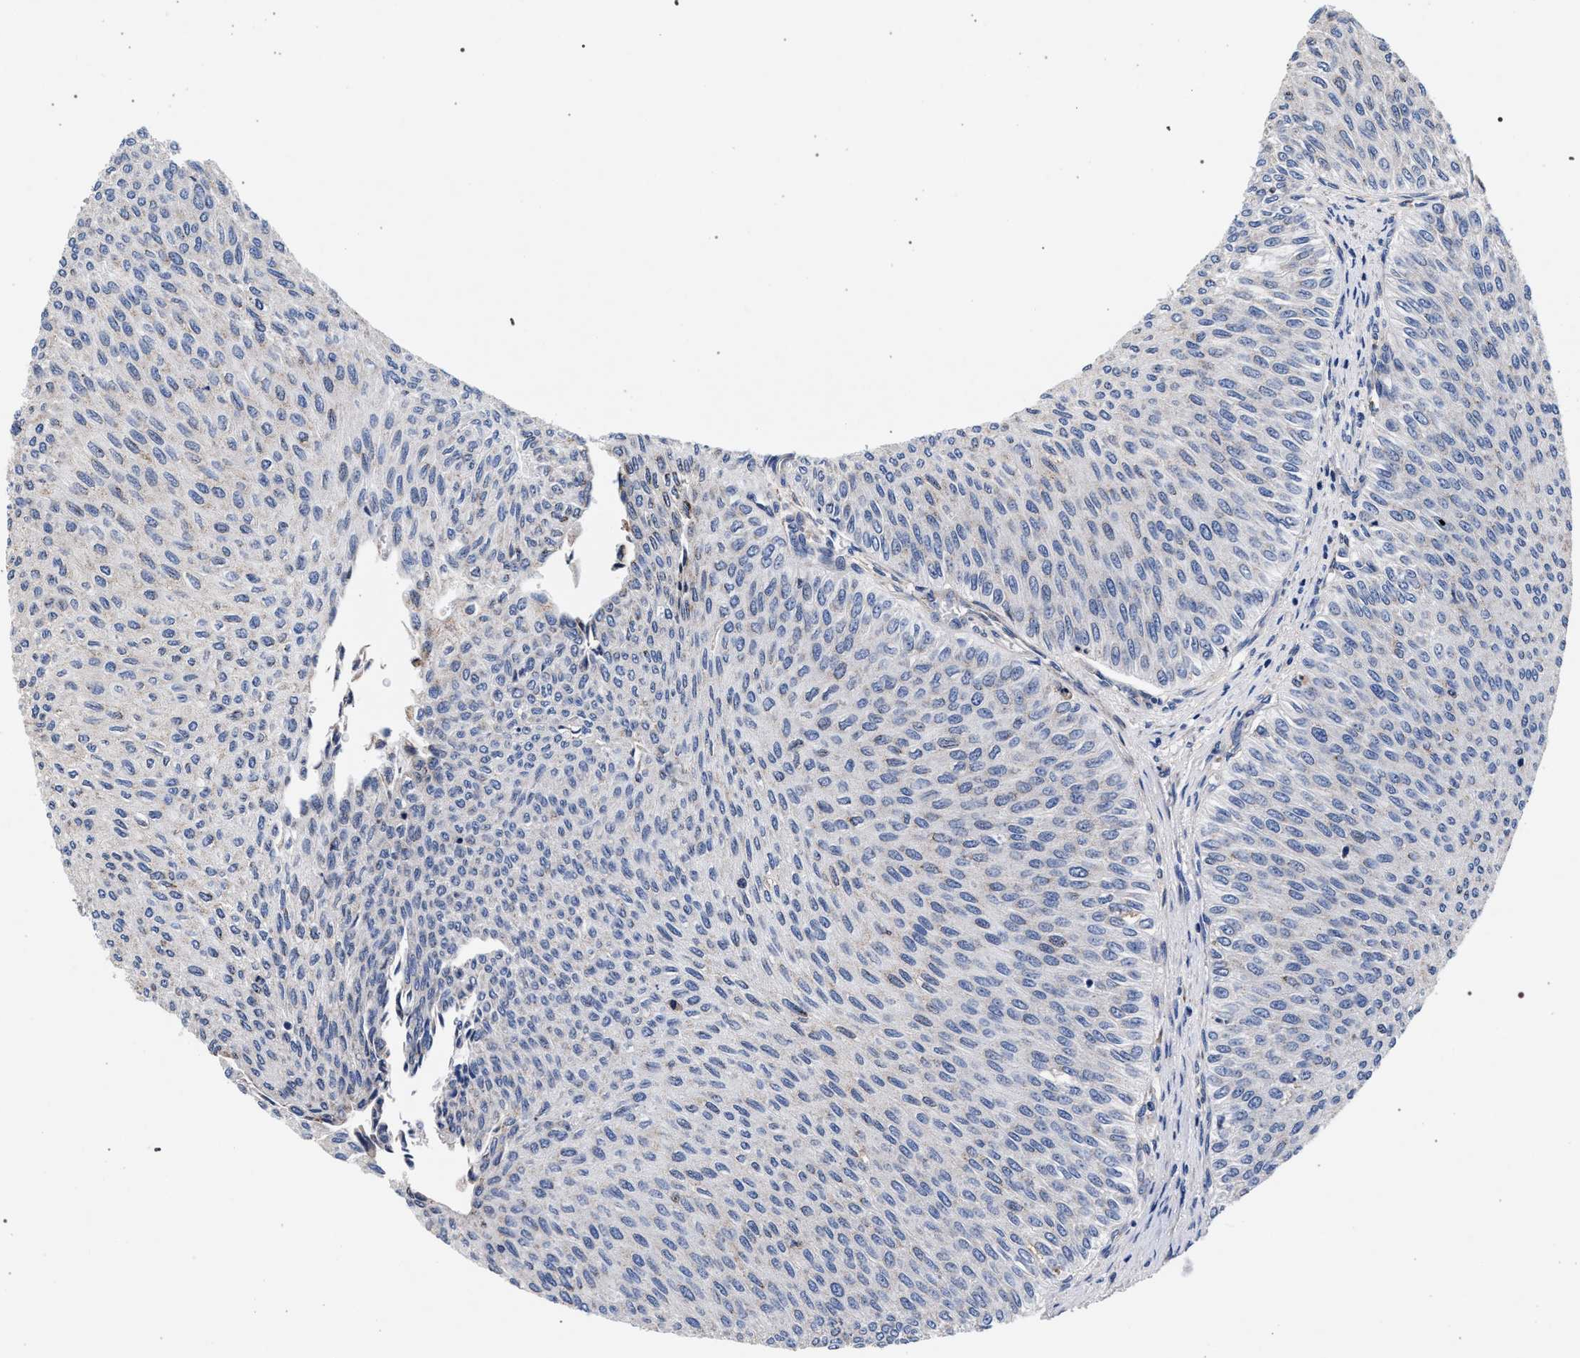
{"staining": {"intensity": "negative", "quantity": "none", "location": "none"}, "tissue": "urothelial cancer", "cell_type": "Tumor cells", "image_type": "cancer", "snomed": [{"axis": "morphology", "description": "Urothelial carcinoma, Low grade"}, {"axis": "topography", "description": "Urinary bladder"}], "caption": "This is an IHC histopathology image of urothelial cancer. There is no positivity in tumor cells.", "gene": "ACOX1", "patient": {"sex": "male", "age": 78}}